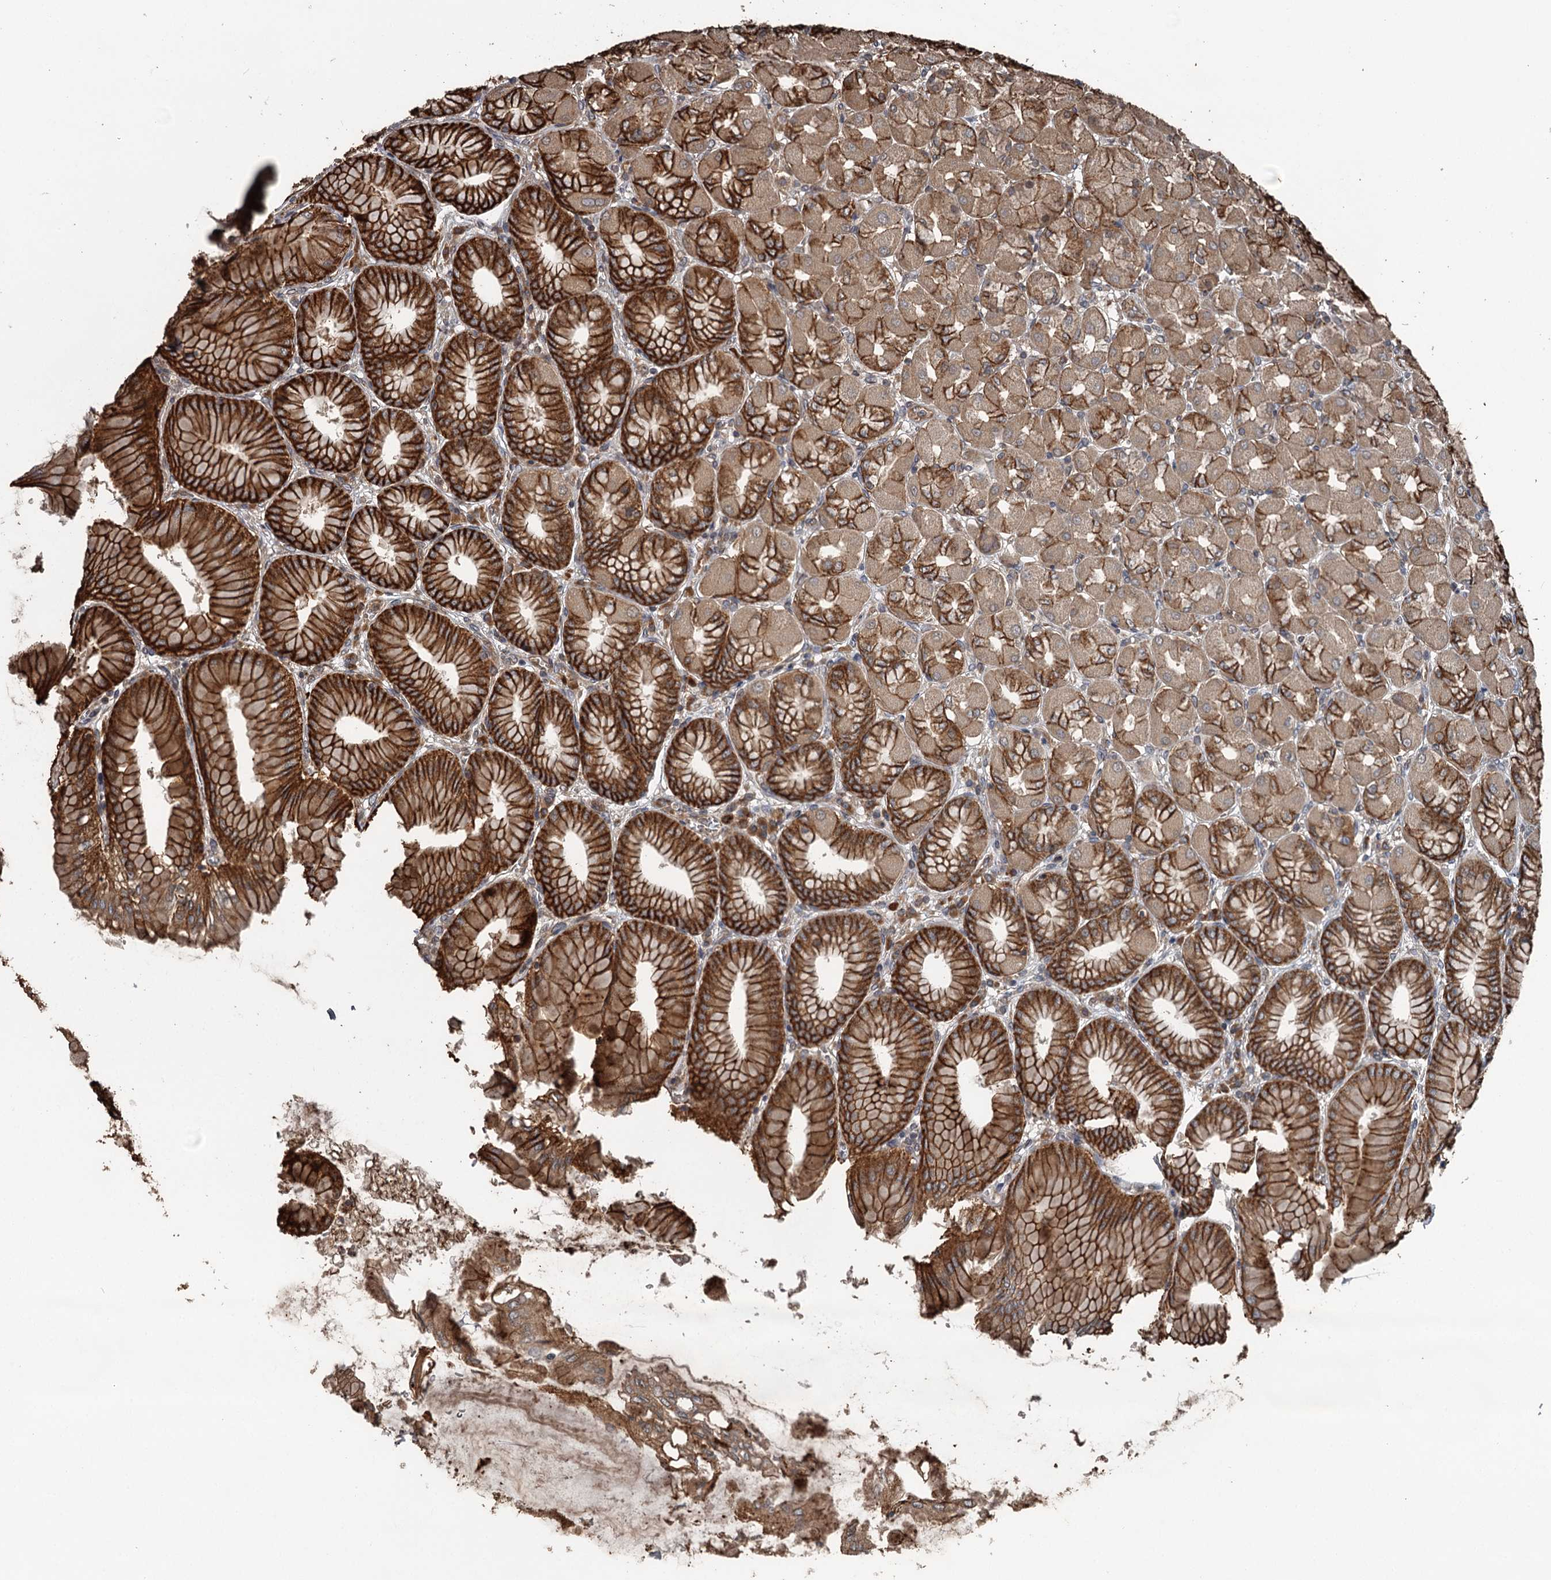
{"staining": {"intensity": "strong", "quantity": ">75%", "location": "cytoplasmic/membranous"}, "tissue": "stomach", "cell_type": "Glandular cells", "image_type": "normal", "snomed": [{"axis": "morphology", "description": "Normal tissue, NOS"}, {"axis": "topography", "description": "Stomach, upper"}], "caption": "High-power microscopy captured an immunohistochemistry photomicrograph of unremarkable stomach, revealing strong cytoplasmic/membranous expression in about >75% of glandular cells. (DAB IHC with brightfield microscopy, high magnification).", "gene": "RAB21", "patient": {"sex": "female", "age": 56}}